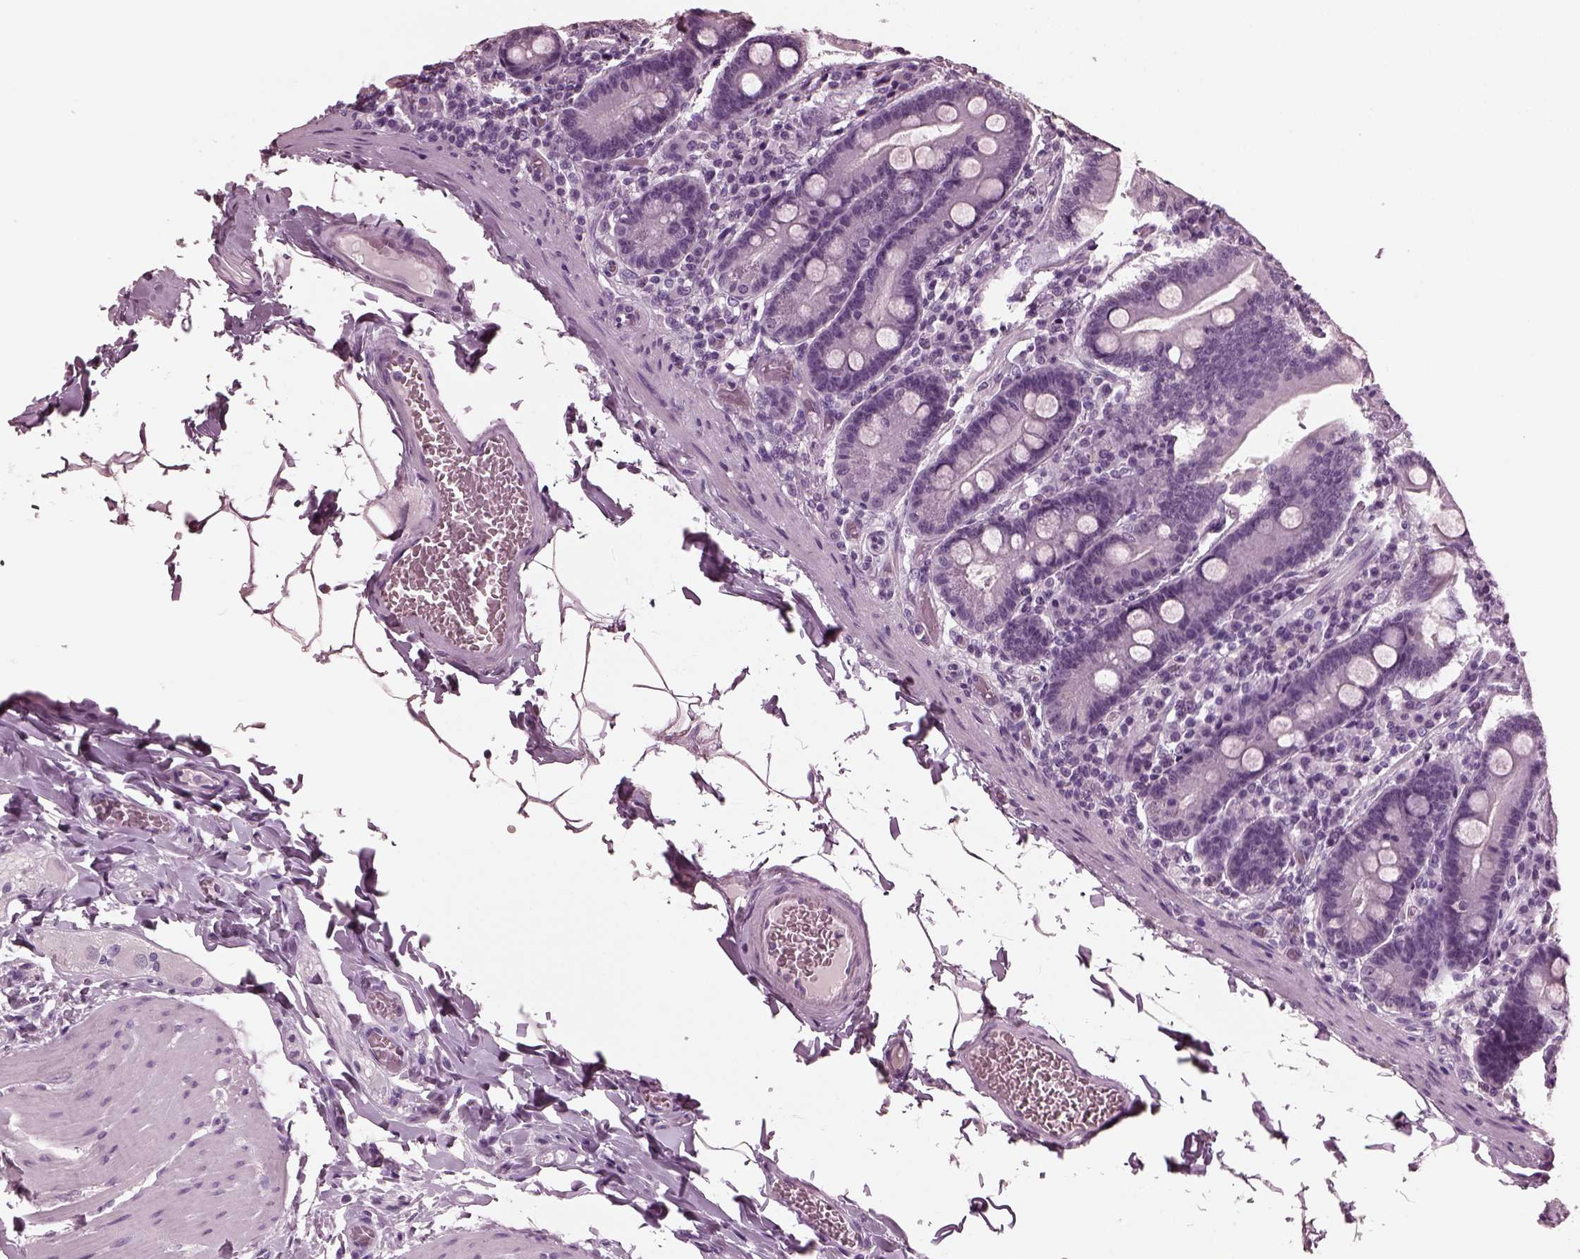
{"staining": {"intensity": "negative", "quantity": "none", "location": "none"}, "tissue": "small intestine", "cell_type": "Glandular cells", "image_type": "normal", "snomed": [{"axis": "morphology", "description": "Normal tissue, NOS"}, {"axis": "topography", "description": "Small intestine"}], "caption": "Micrograph shows no significant protein positivity in glandular cells of unremarkable small intestine. (Brightfield microscopy of DAB (3,3'-diaminobenzidine) immunohistochemistry (IHC) at high magnification).", "gene": "MIB2", "patient": {"sex": "male", "age": 37}}